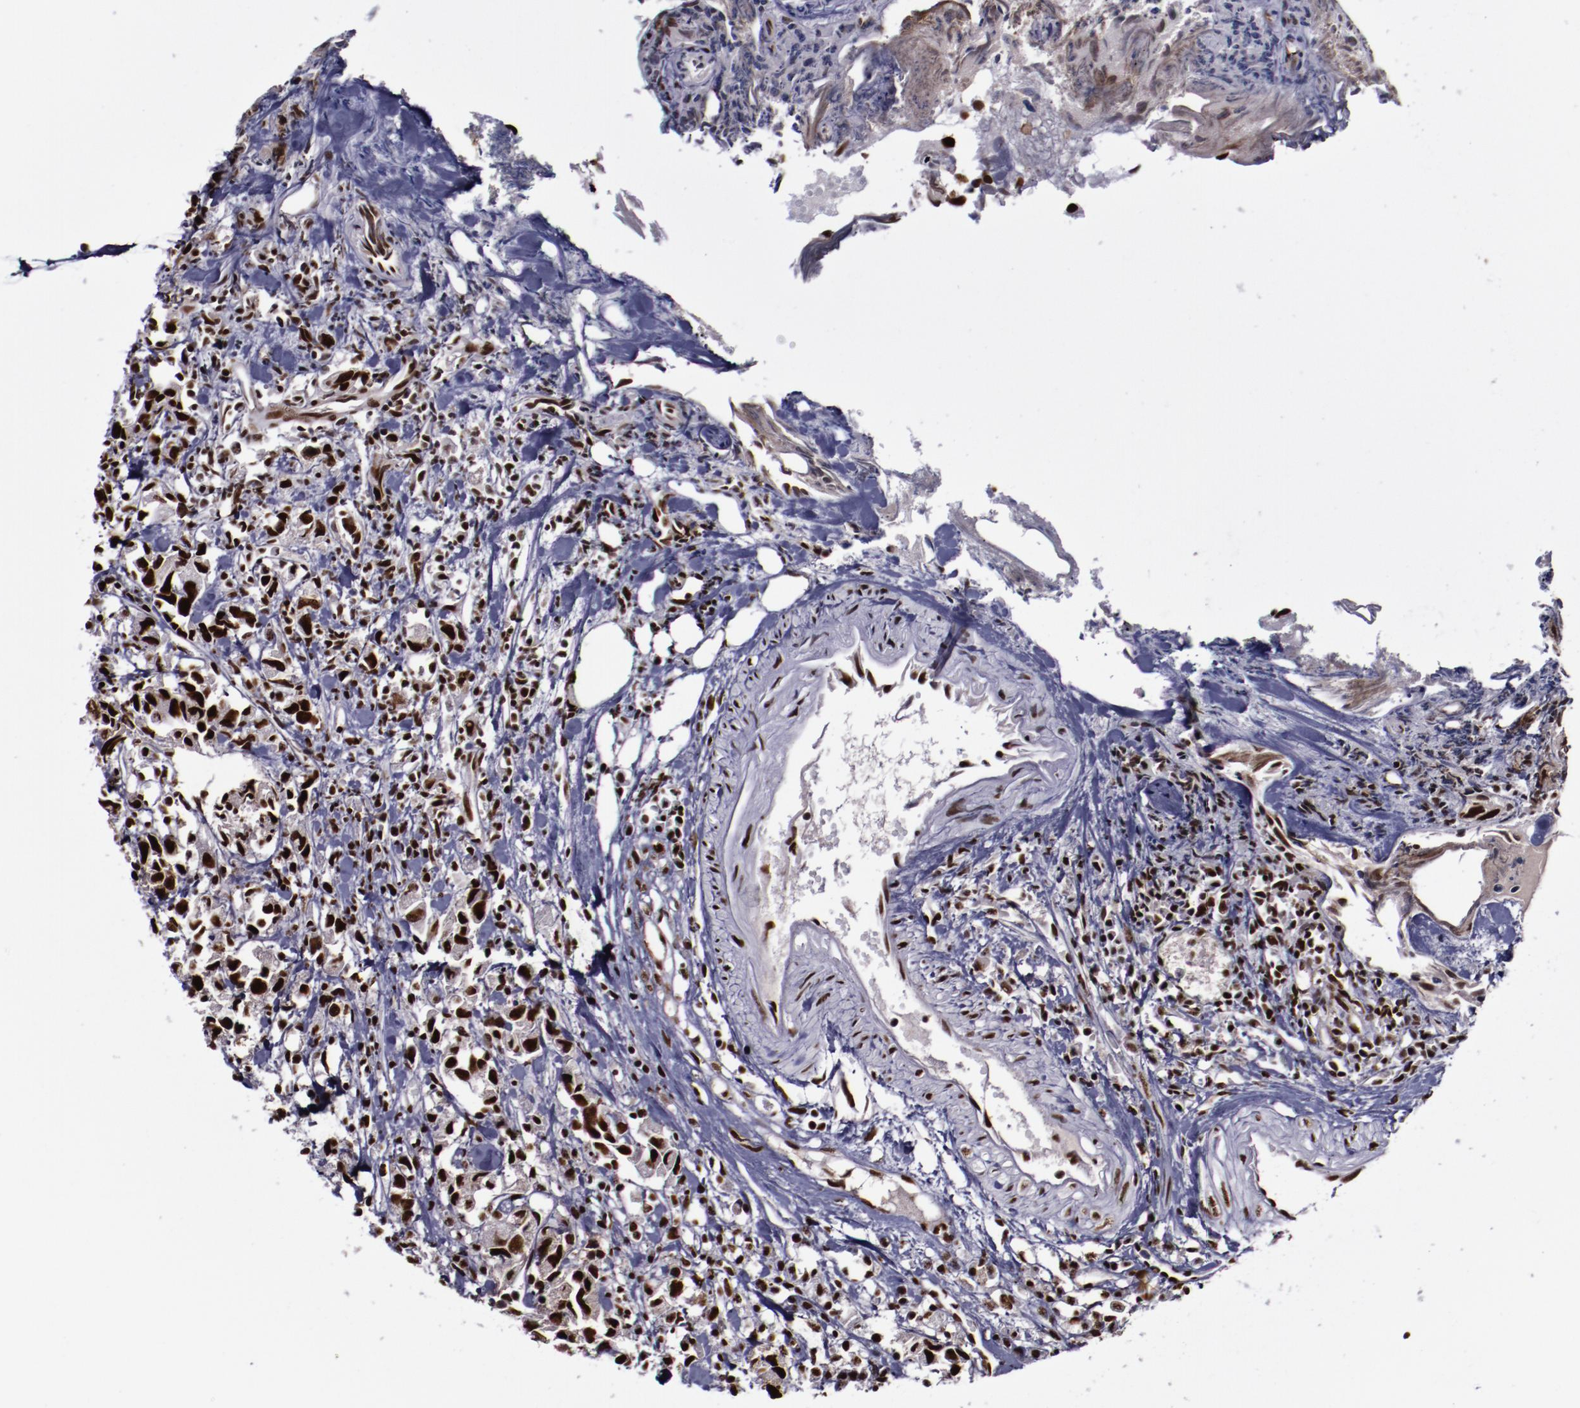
{"staining": {"intensity": "strong", "quantity": ">75%", "location": "nuclear"}, "tissue": "urothelial cancer", "cell_type": "Tumor cells", "image_type": "cancer", "snomed": [{"axis": "morphology", "description": "Urothelial carcinoma, High grade"}, {"axis": "topography", "description": "Urinary bladder"}], "caption": "Brown immunohistochemical staining in human urothelial carcinoma (high-grade) exhibits strong nuclear positivity in about >75% of tumor cells.", "gene": "ERH", "patient": {"sex": "female", "age": 75}}